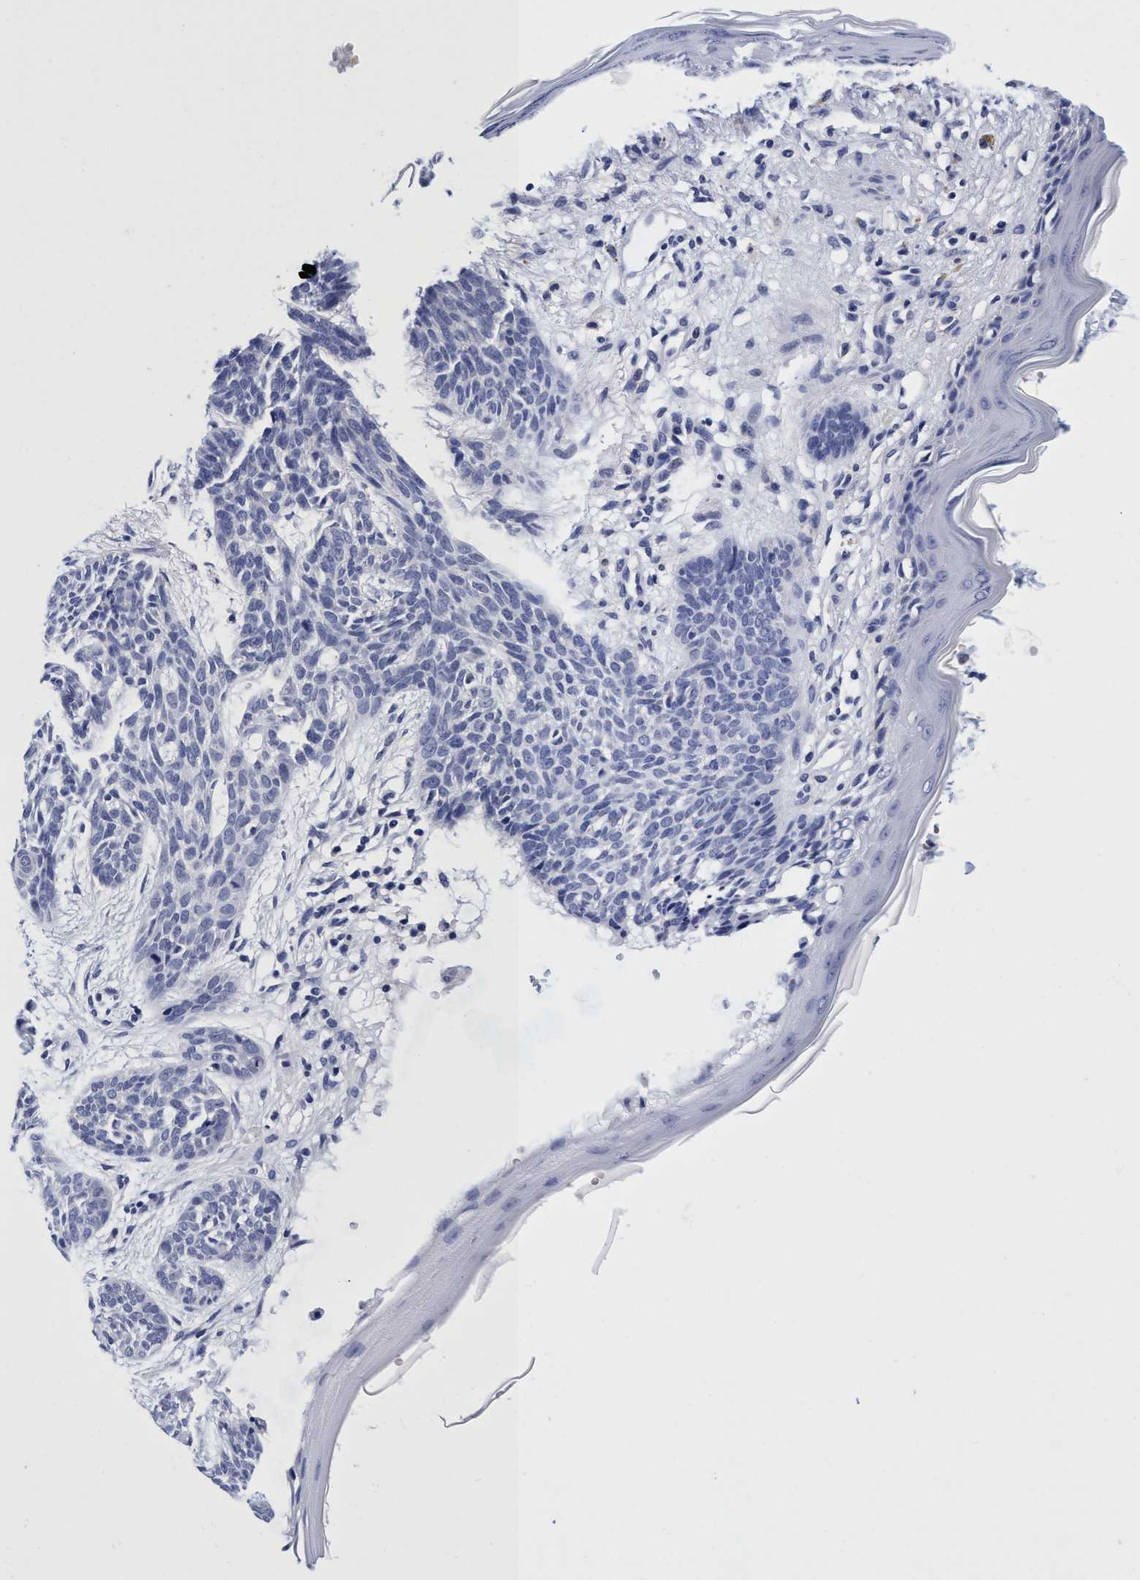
{"staining": {"intensity": "negative", "quantity": "none", "location": "none"}, "tissue": "skin cancer", "cell_type": "Tumor cells", "image_type": "cancer", "snomed": [{"axis": "morphology", "description": "Basal cell carcinoma"}, {"axis": "topography", "description": "Skin"}], "caption": "This is an immunohistochemistry histopathology image of human skin basal cell carcinoma. There is no expression in tumor cells.", "gene": "PLPPR1", "patient": {"sex": "female", "age": 59}}